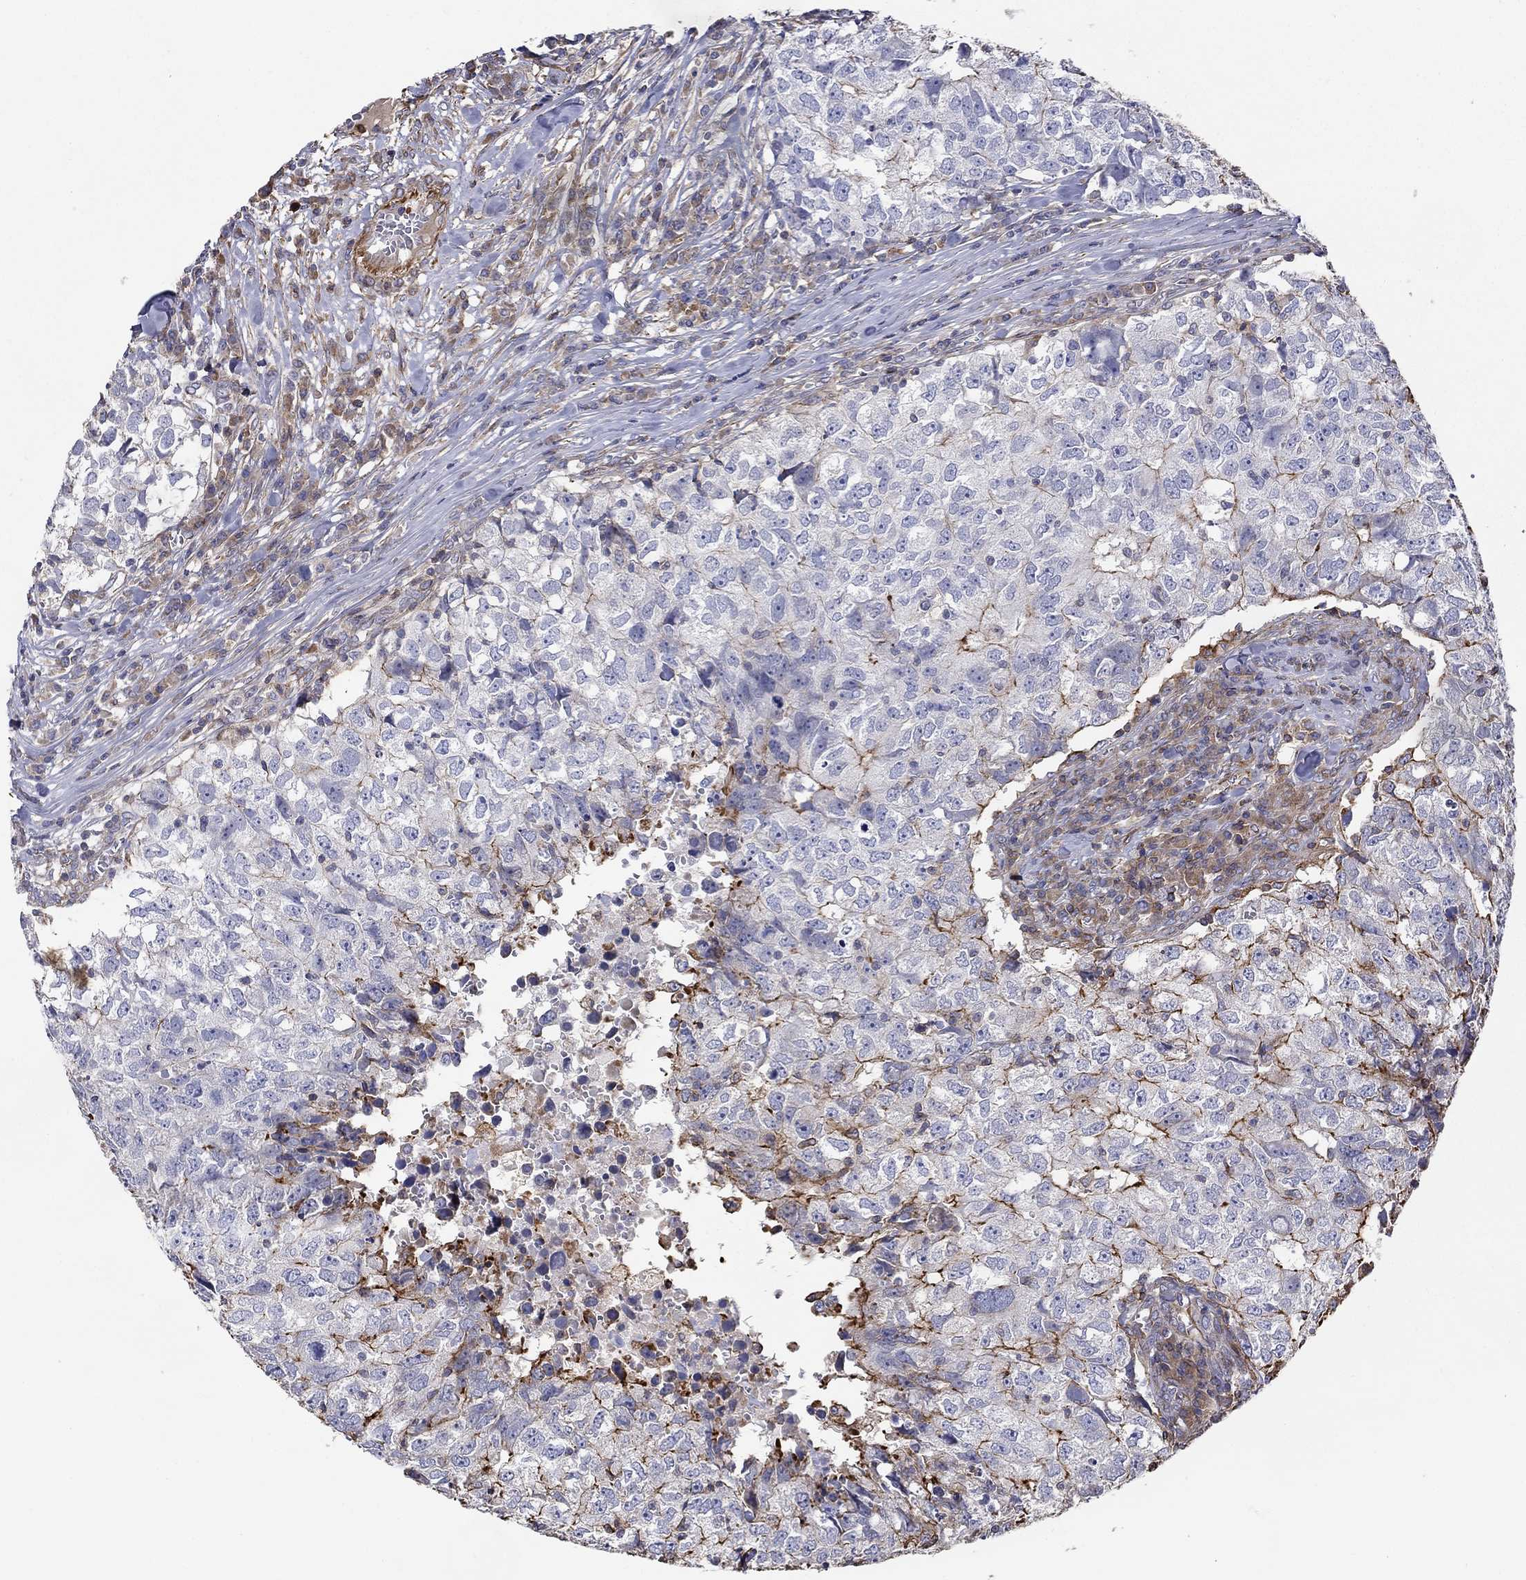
{"staining": {"intensity": "strong", "quantity": "<25%", "location": "cytoplasmic/membranous"}, "tissue": "breast cancer", "cell_type": "Tumor cells", "image_type": "cancer", "snomed": [{"axis": "morphology", "description": "Duct carcinoma"}, {"axis": "topography", "description": "Breast"}], "caption": "IHC (DAB (3,3'-diaminobenzidine)) staining of breast cancer (invasive ductal carcinoma) displays strong cytoplasmic/membranous protein expression in approximately <25% of tumor cells. Immunohistochemistry (ihc) stains the protein in brown and the nuclei are stained blue.", "gene": "NPHP1", "patient": {"sex": "female", "age": 30}}